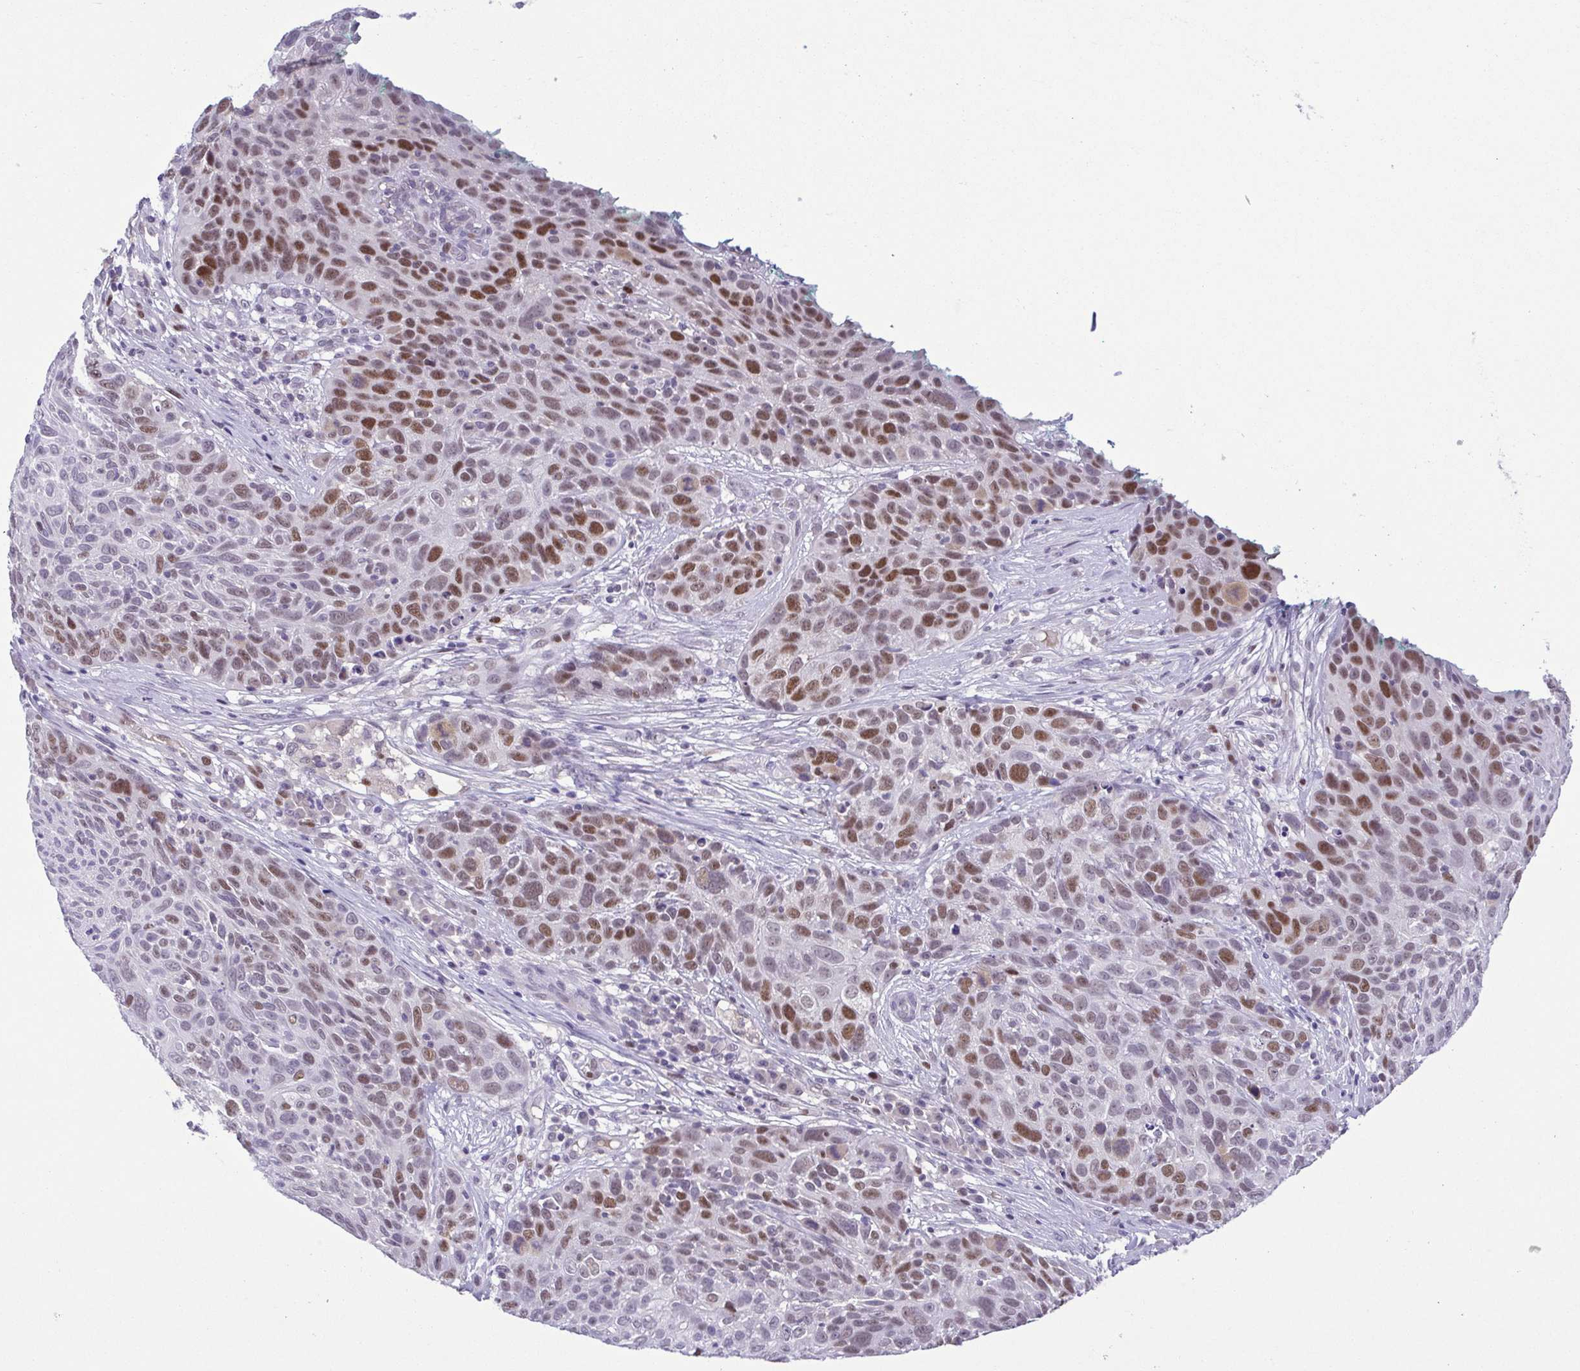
{"staining": {"intensity": "moderate", "quantity": ">75%", "location": "nuclear"}, "tissue": "skin cancer", "cell_type": "Tumor cells", "image_type": "cancer", "snomed": [{"axis": "morphology", "description": "Squamous cell carcinoma, NOS"}, {"axis": "topography", "description": "Skin"}], "caption": "Immunohistochemistry (IHC) of human skin squamous cell carcinoma demonstrates medium levels of moderate nuclear staining in about >75% of tumor cells. (Brightfield microscopy of DAB IHC at high magnification).", "gene": "TIPIN", "patient": {"sex": "male", "age": 92}}